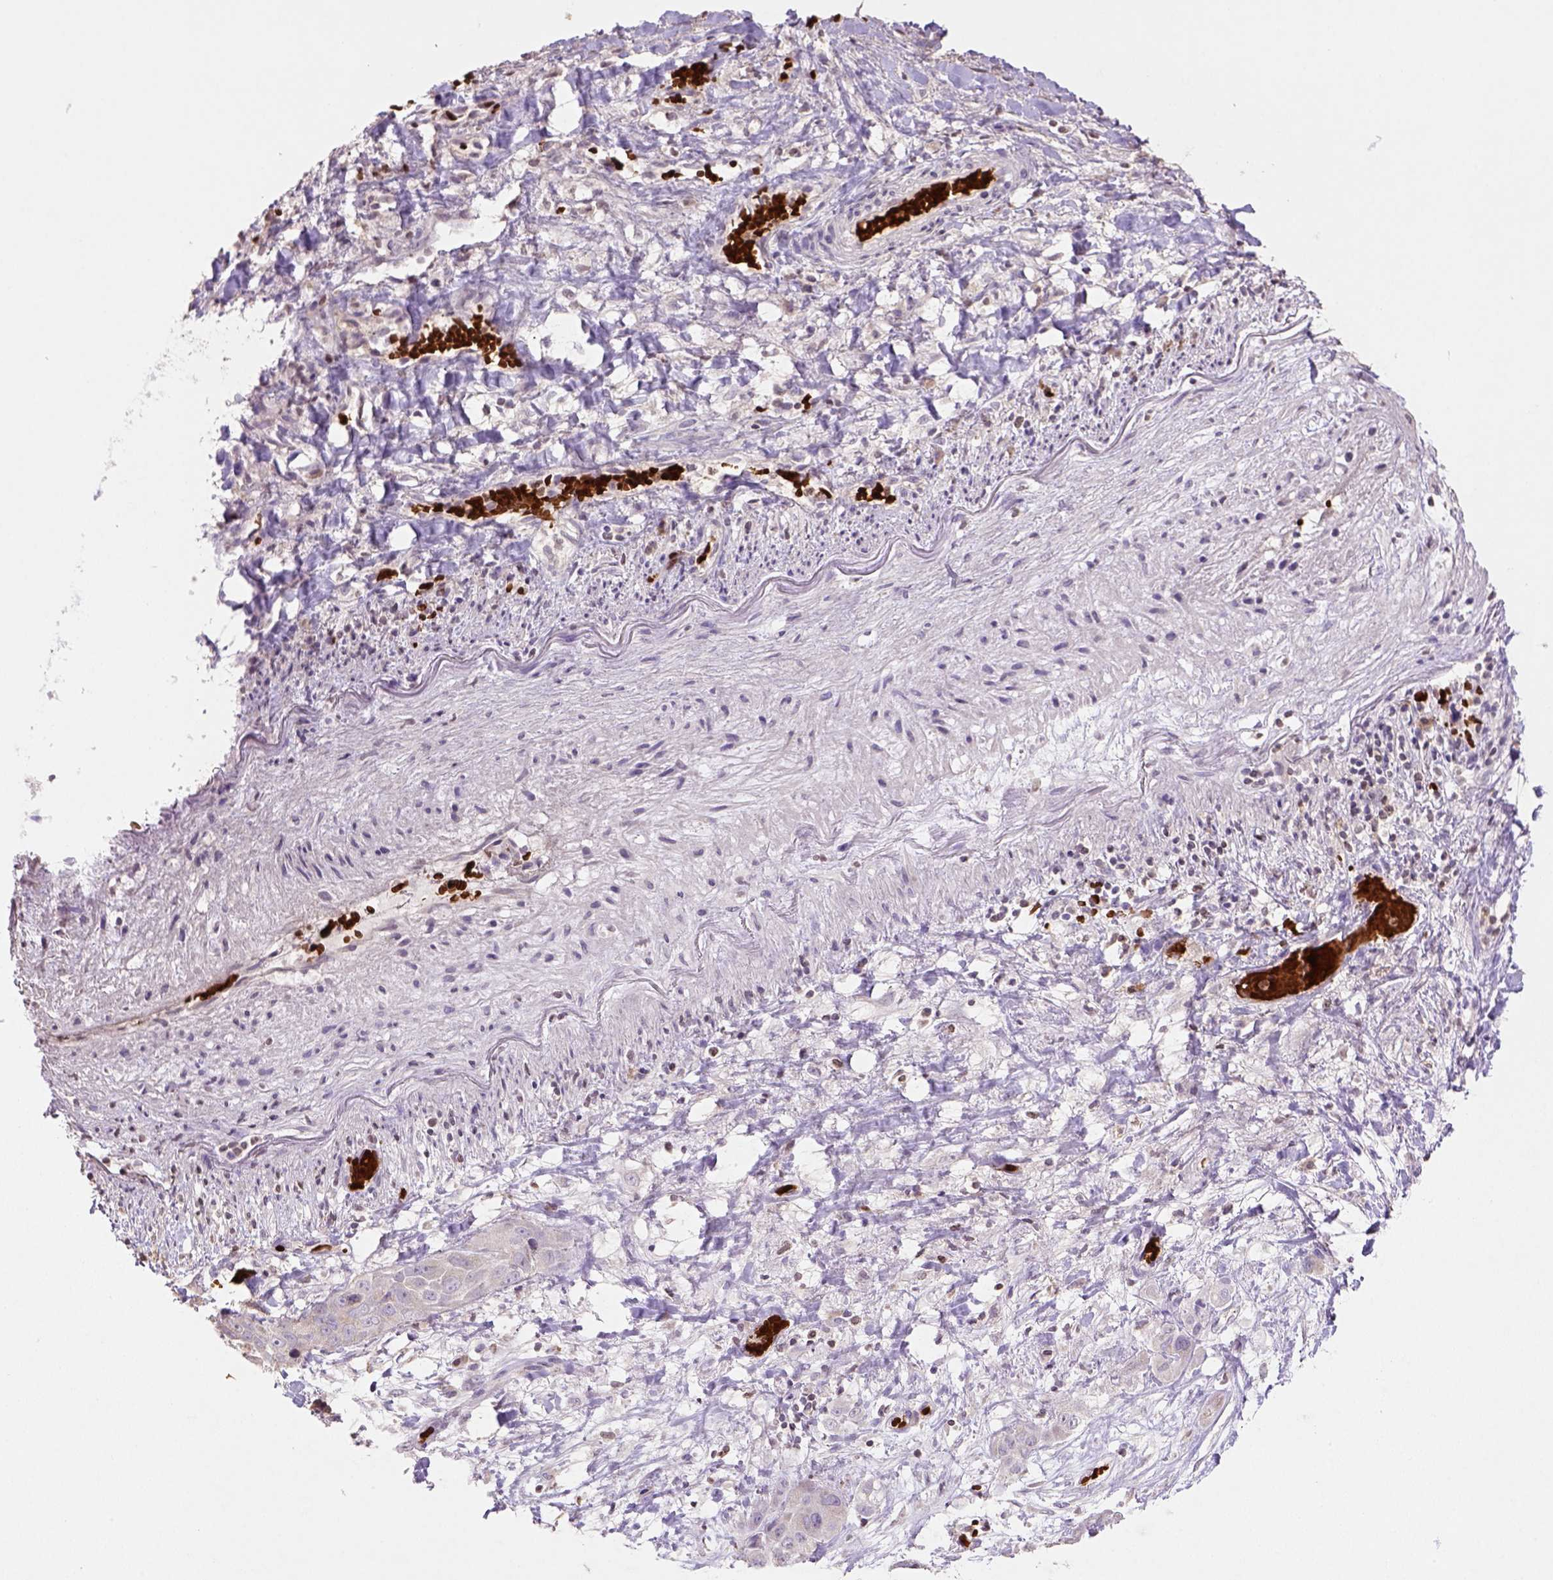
{"staining": {"intensity": "negative", "quantity": "none", "location": "none"}, "tissue": "liver cancer", "cell_type": "Tumor cells", "image_type": "cancer", "snomed": [{"axis": "morphology", "description": "Cholangiocarcinoma"}, {"axis": "topography", "description": "Liver"}], "caption": "Immunohistochemistry (IHC) histopathology image of neoplastic tissue: human cholangiocarcinoma (liver) stained with DAB demonstrates no significant protein expression in tumor cells.", "gene": "NUDT3", "patient": {"sex": "female", "age": 52}}